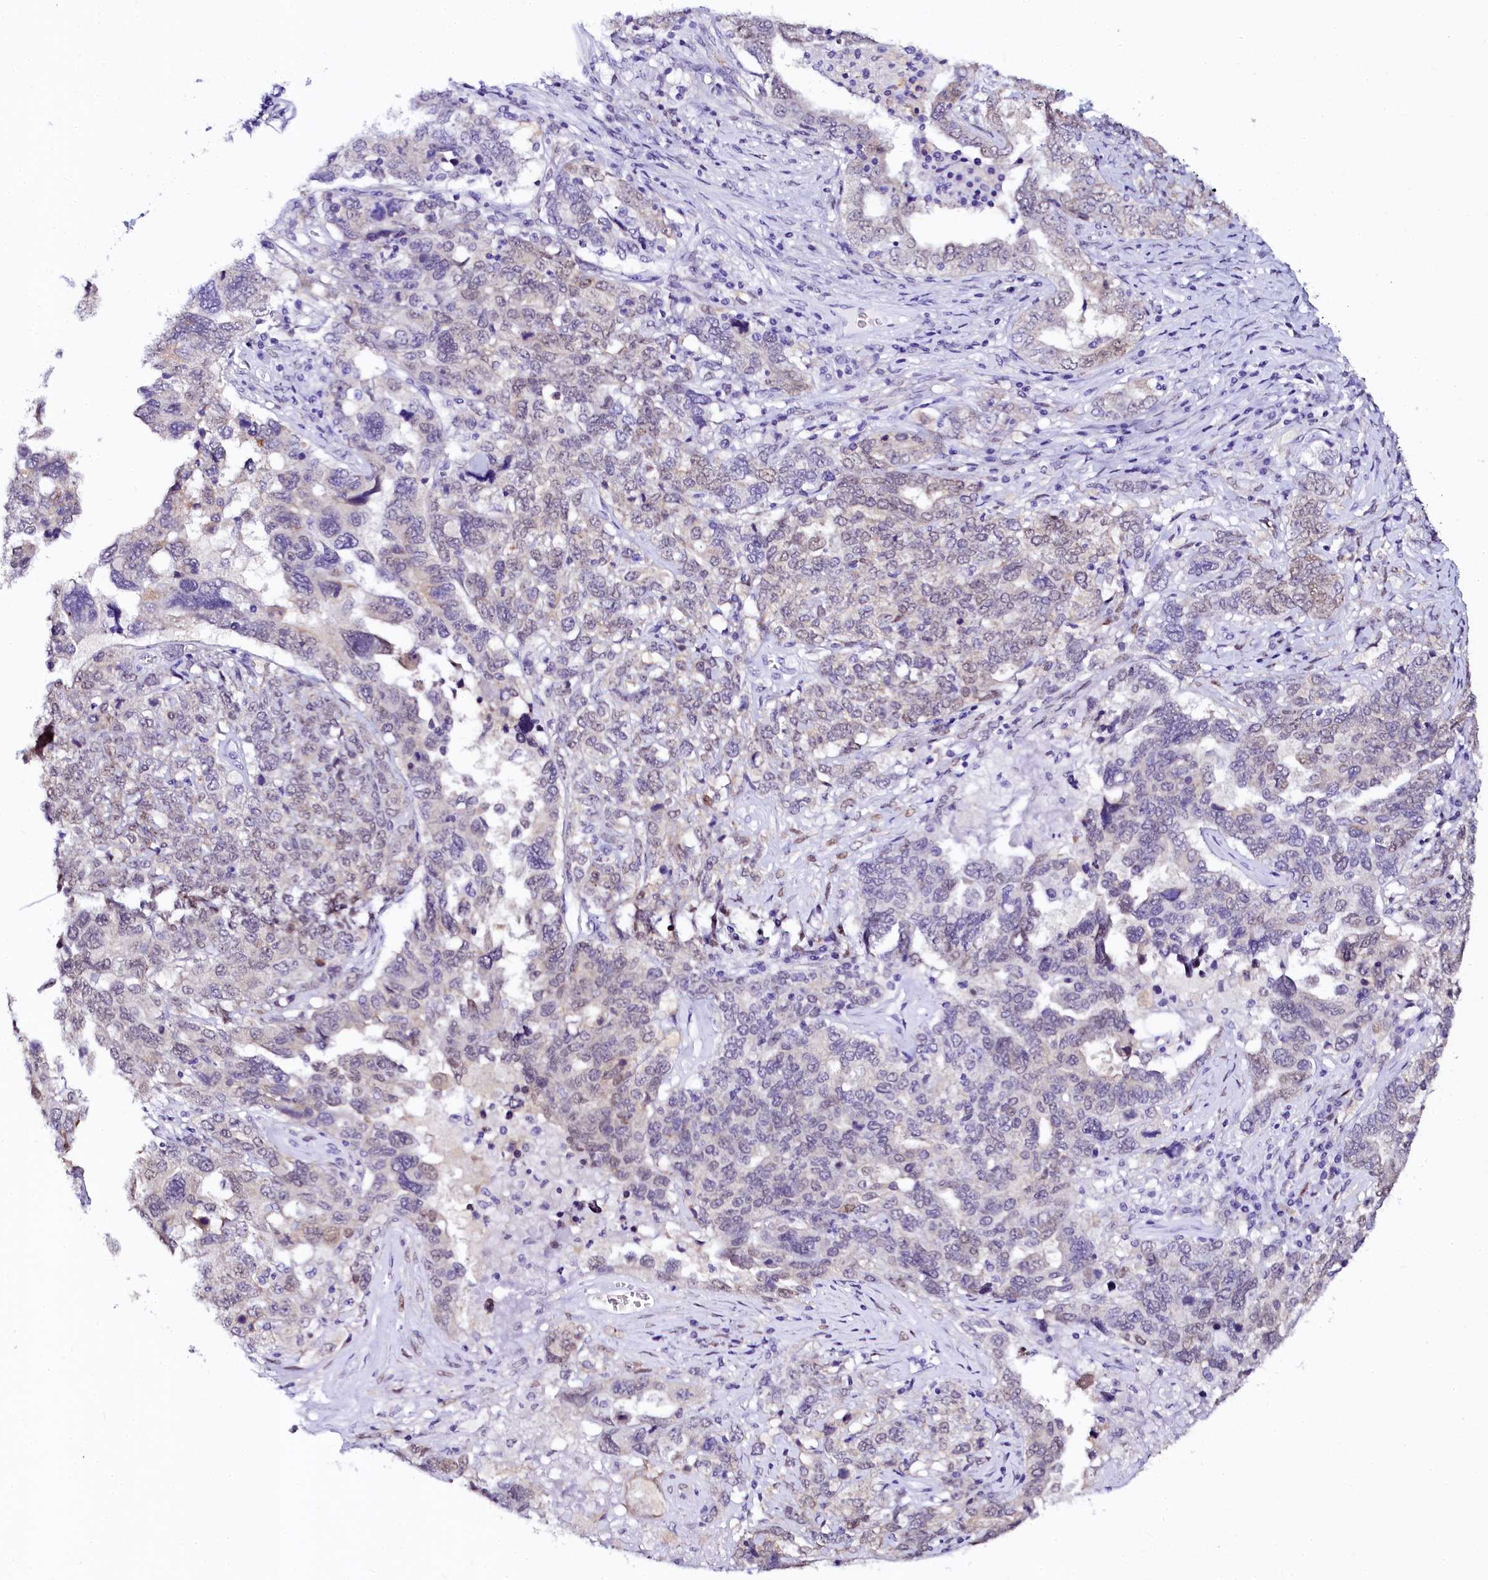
{"staining": {"intensity": "negative", "quantity": "none", "location": "none"}, "tissue": "ovarian cancer", "cell_type": "Tumor cells", "image_type": "cancer", "snomed": [{"axis": "morphology", "description": "Carcinoma, endometroid"}, {"axis": "topography", "description": "Ovary"}], "caption": "This micrograph is of endometroid carcinoma (ovarian) stained with immunohistochemistry (IHC) to label a protein in brown with the nuclei are counter-stained blue. There is no positivity in tumor cells.", "gene": "SORD", "patient": {"sex": "female", "age": 62}}